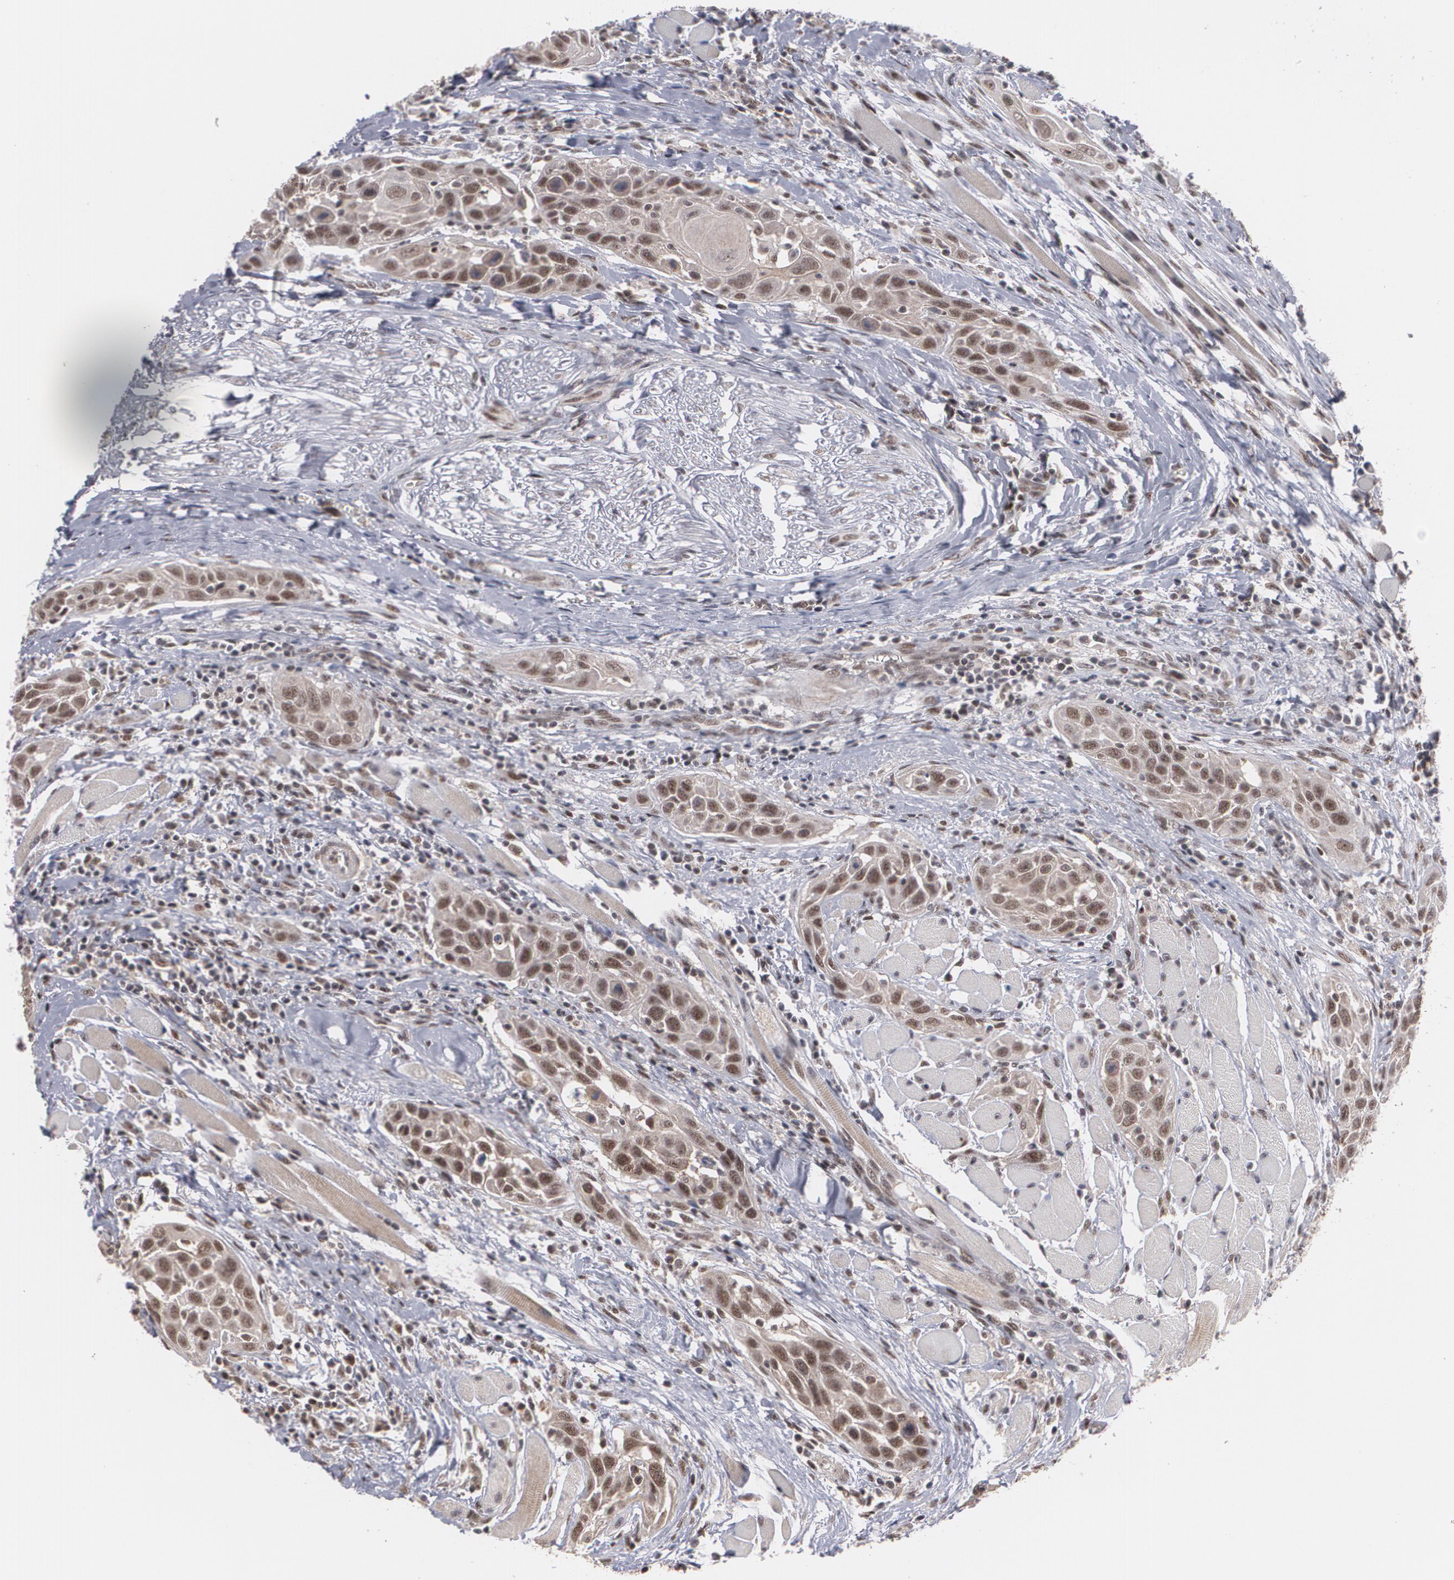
{"staining": {"intensity": "weak", "quantity": ">75%", "location": "nuclear"}, "tissue": "head and neck cancer", "cell_type": "Tumor cells", "image_type": "cancer", "snomed": [{"axis": "morphology", "description": "Squamous cell carcinoma, NOS"}, {"axis": "topography", "description": "Oral tissue"}, {"axis": "topography", "description": "Head-Neck"}], "caption": "Head and neck cancer (squamous cell carcinoma) stained with a brown dye demonstrates weak nuclear positive positivity in approximately >75% of tumor cells.", "gene": "ZNF234", "patient": {"sex": "female", "age": 50}}